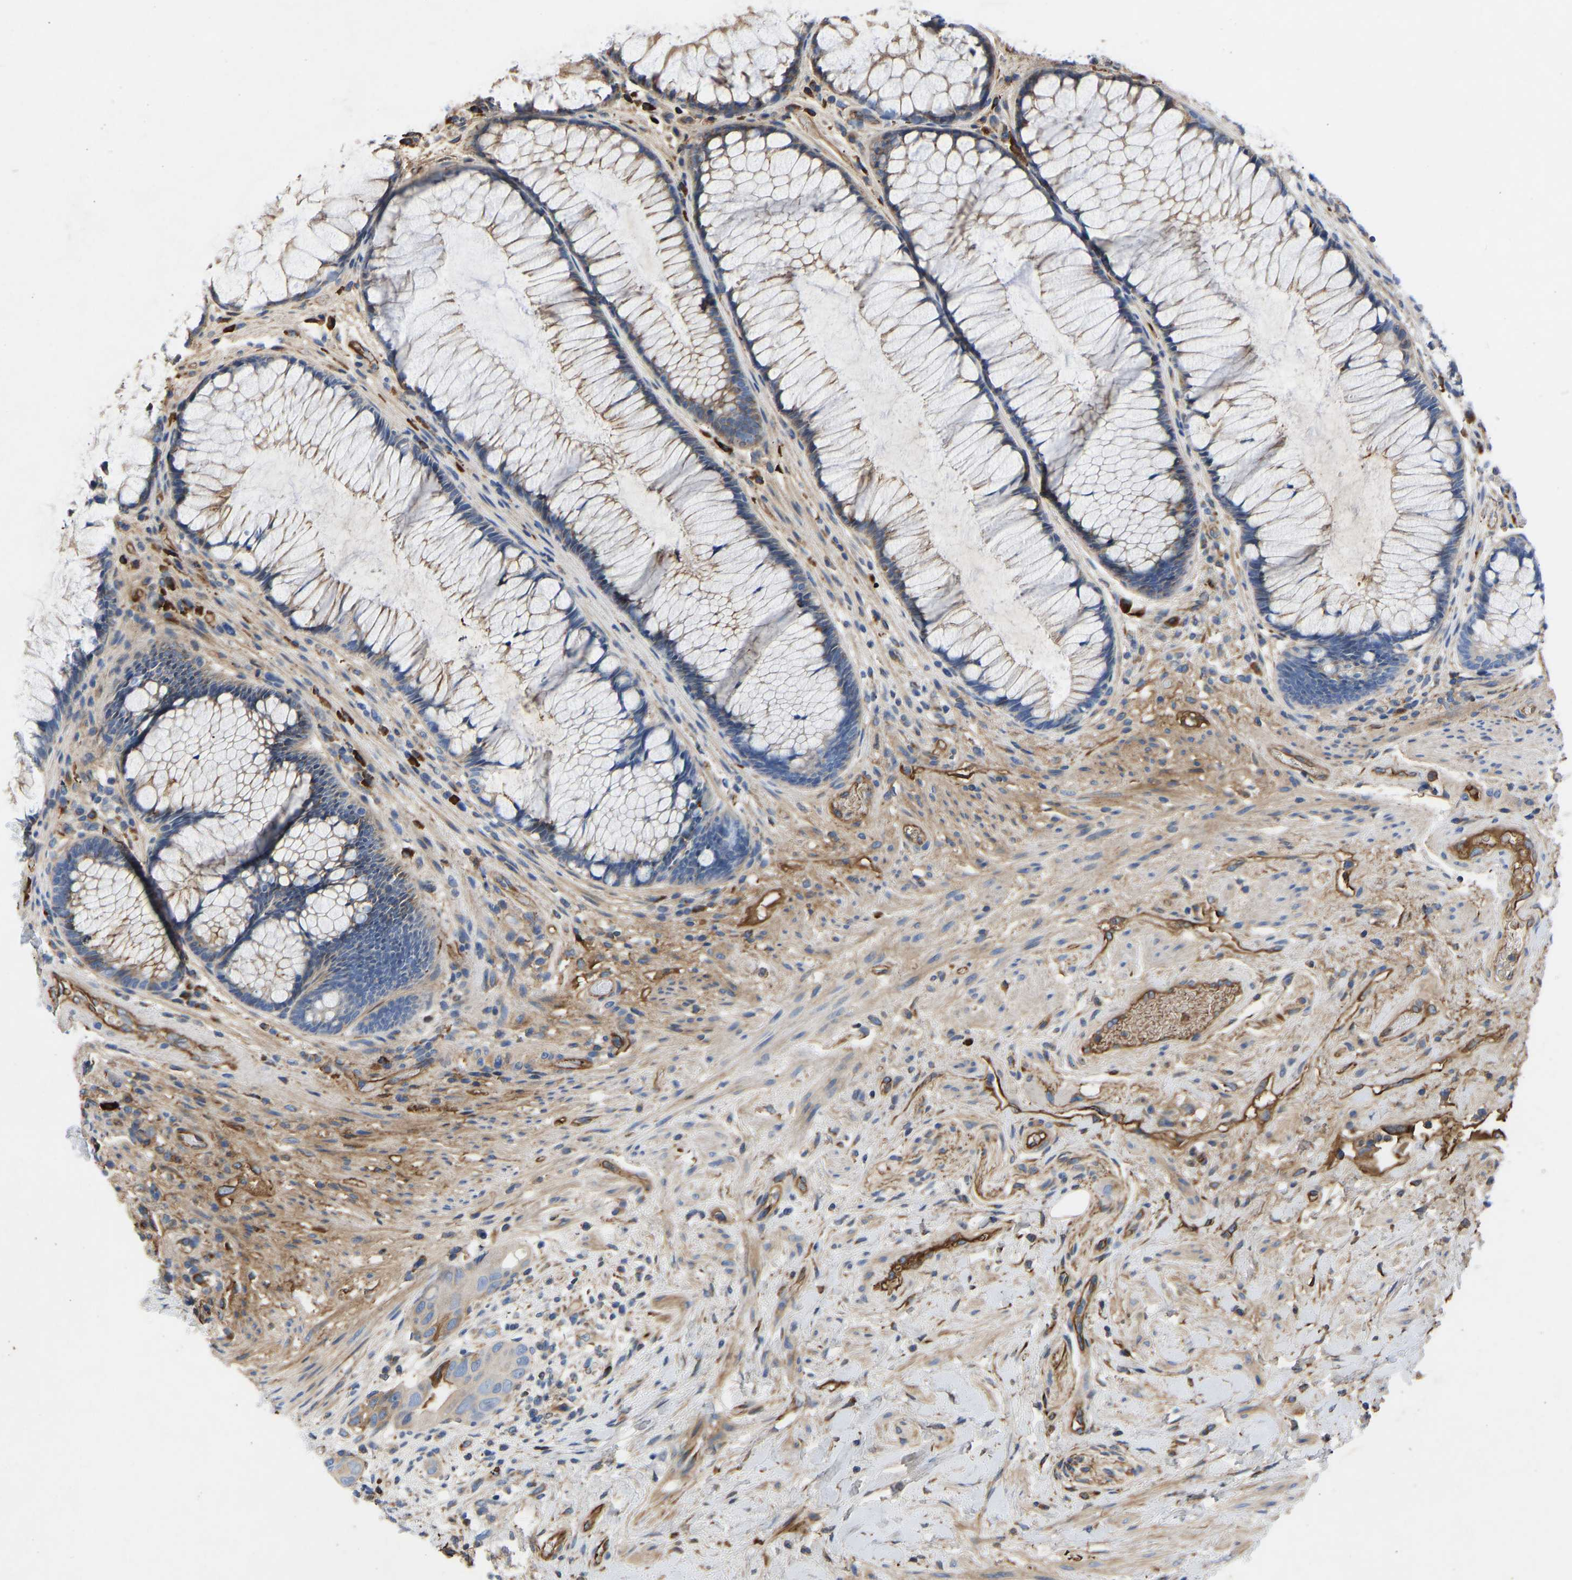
{"staining": {"intensity": "weak", "quantity": "25%-75%", "location": "cytoplasmic/membranous"}, "tissue": "colorectal cancer", "cell_type": "Tumor cells", "image_type": "cancer", "snomed": [{"axis": "morphology", "description": "Adenocarcinoma, NOS"}, {"axis": "topography", "description": "Rectum"}], "caption": "High-magnification brightfield microscopy of colorectal adenocarcinoma stained with DAB (3,3'-diaminobenzidine) (brown) and counterstained with hematoxylin (blue). tumor cells exhibit weak cytoplasmic/membranous staining is seen in about25%-75% of cells.", "gene": "HSPG2", "patient": {"sex": "male", "age": 51}}